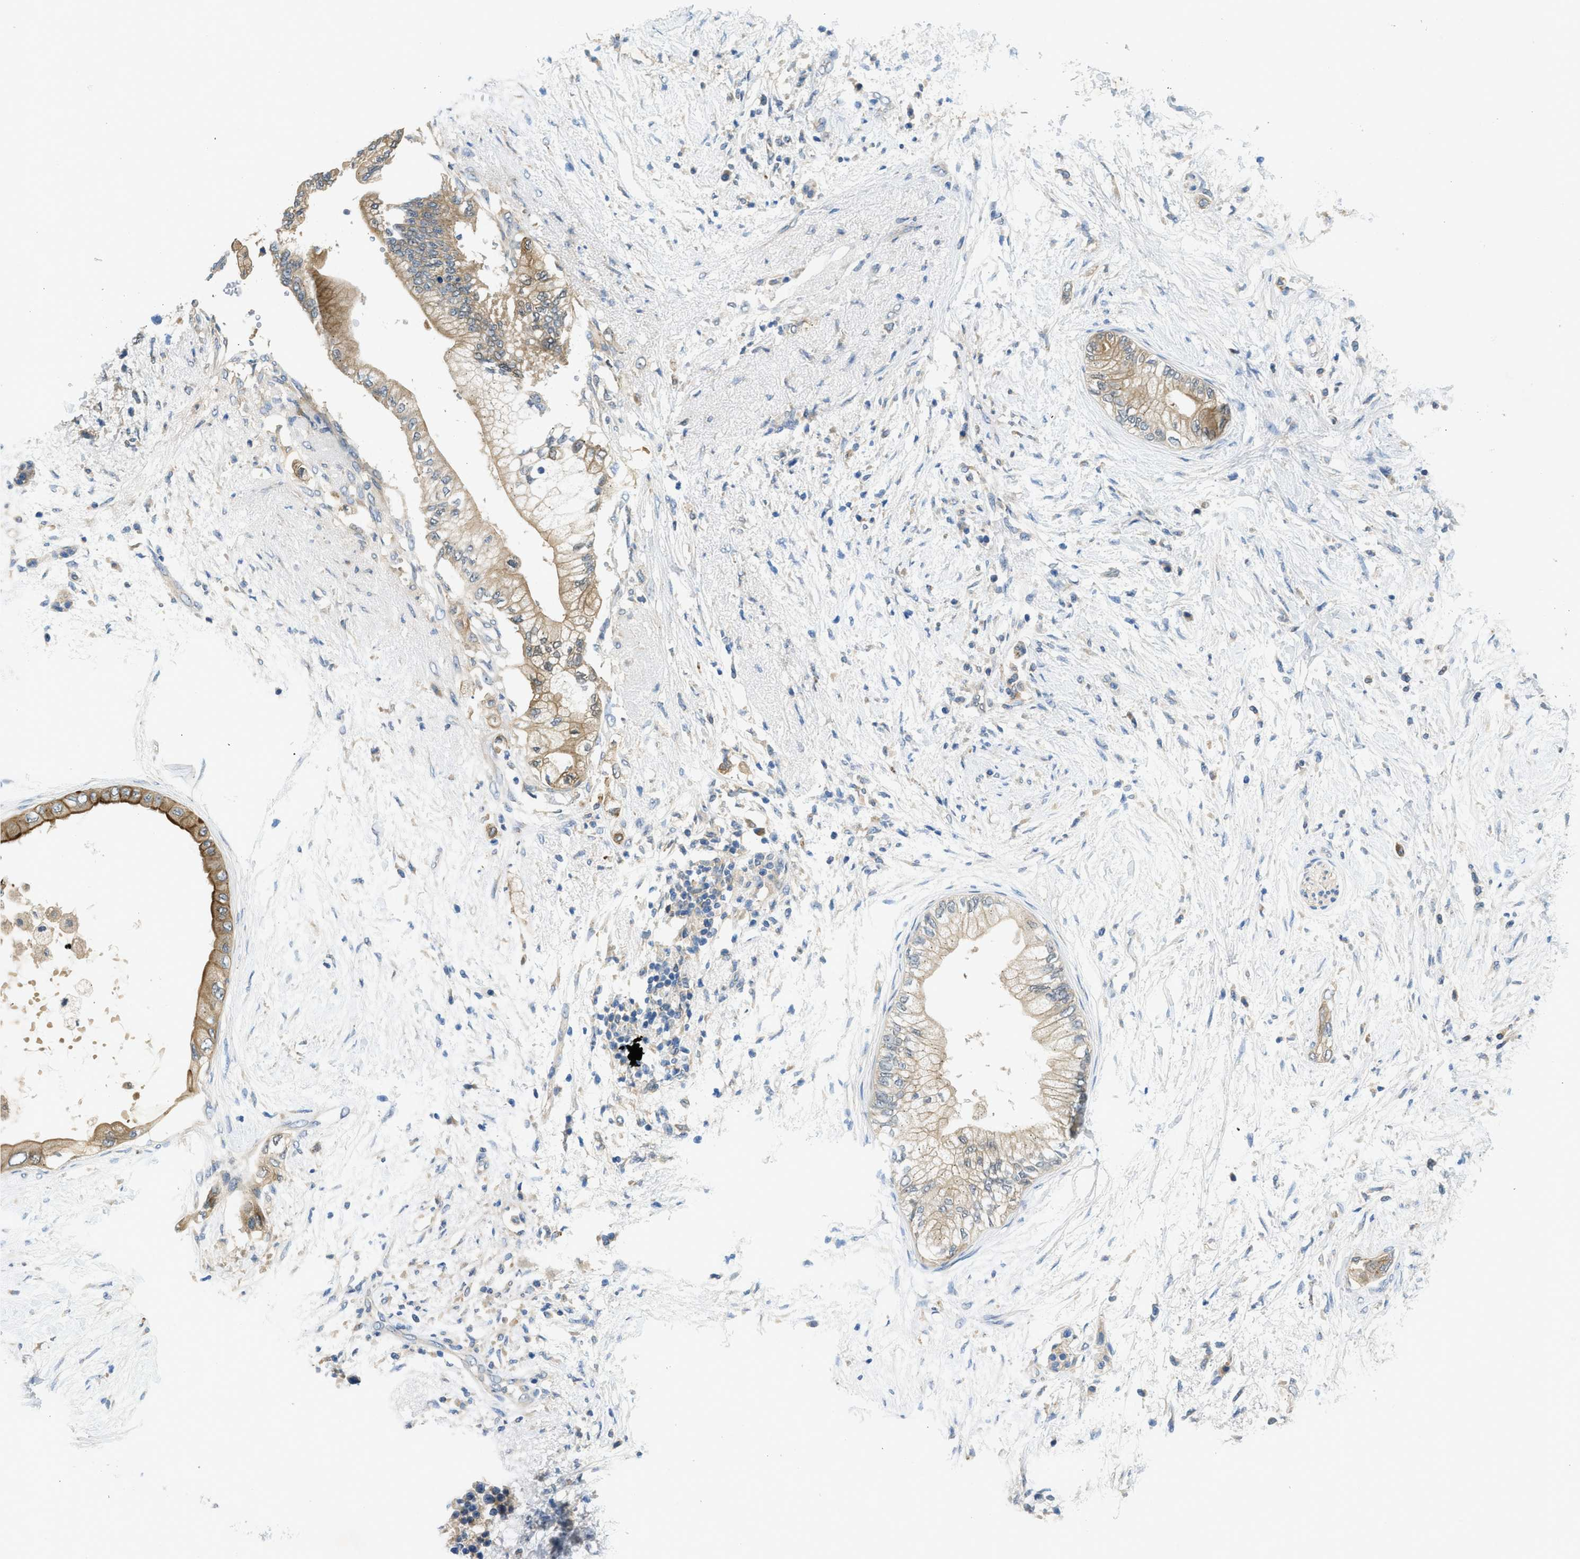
{"staining": {"intensity": "moderate", "quantity": "25%-75%", "location": "cytoplasmic/membranous"}, "tissue": "pancreatic cancer", "cell_type": "Tumor cells", "image_type": "cancer", "snomed": [{"axis": "morphology", "description": "Normal tissue, NOS"}, {"axis": "morphology", "description": "Adenocarcinoma, NOS"}, {"axis": "topography", "description": "Pancreas"}, {"axis": "topography", "description": "Duodenum"}], "caption": "Moderate cytoplasmic/membranous protein staining is identified in about 25%-75% of tumor cells in pancreatic cancer.", "gene": "RIPK2", "patient": {"sex": "female", "age": 60}}